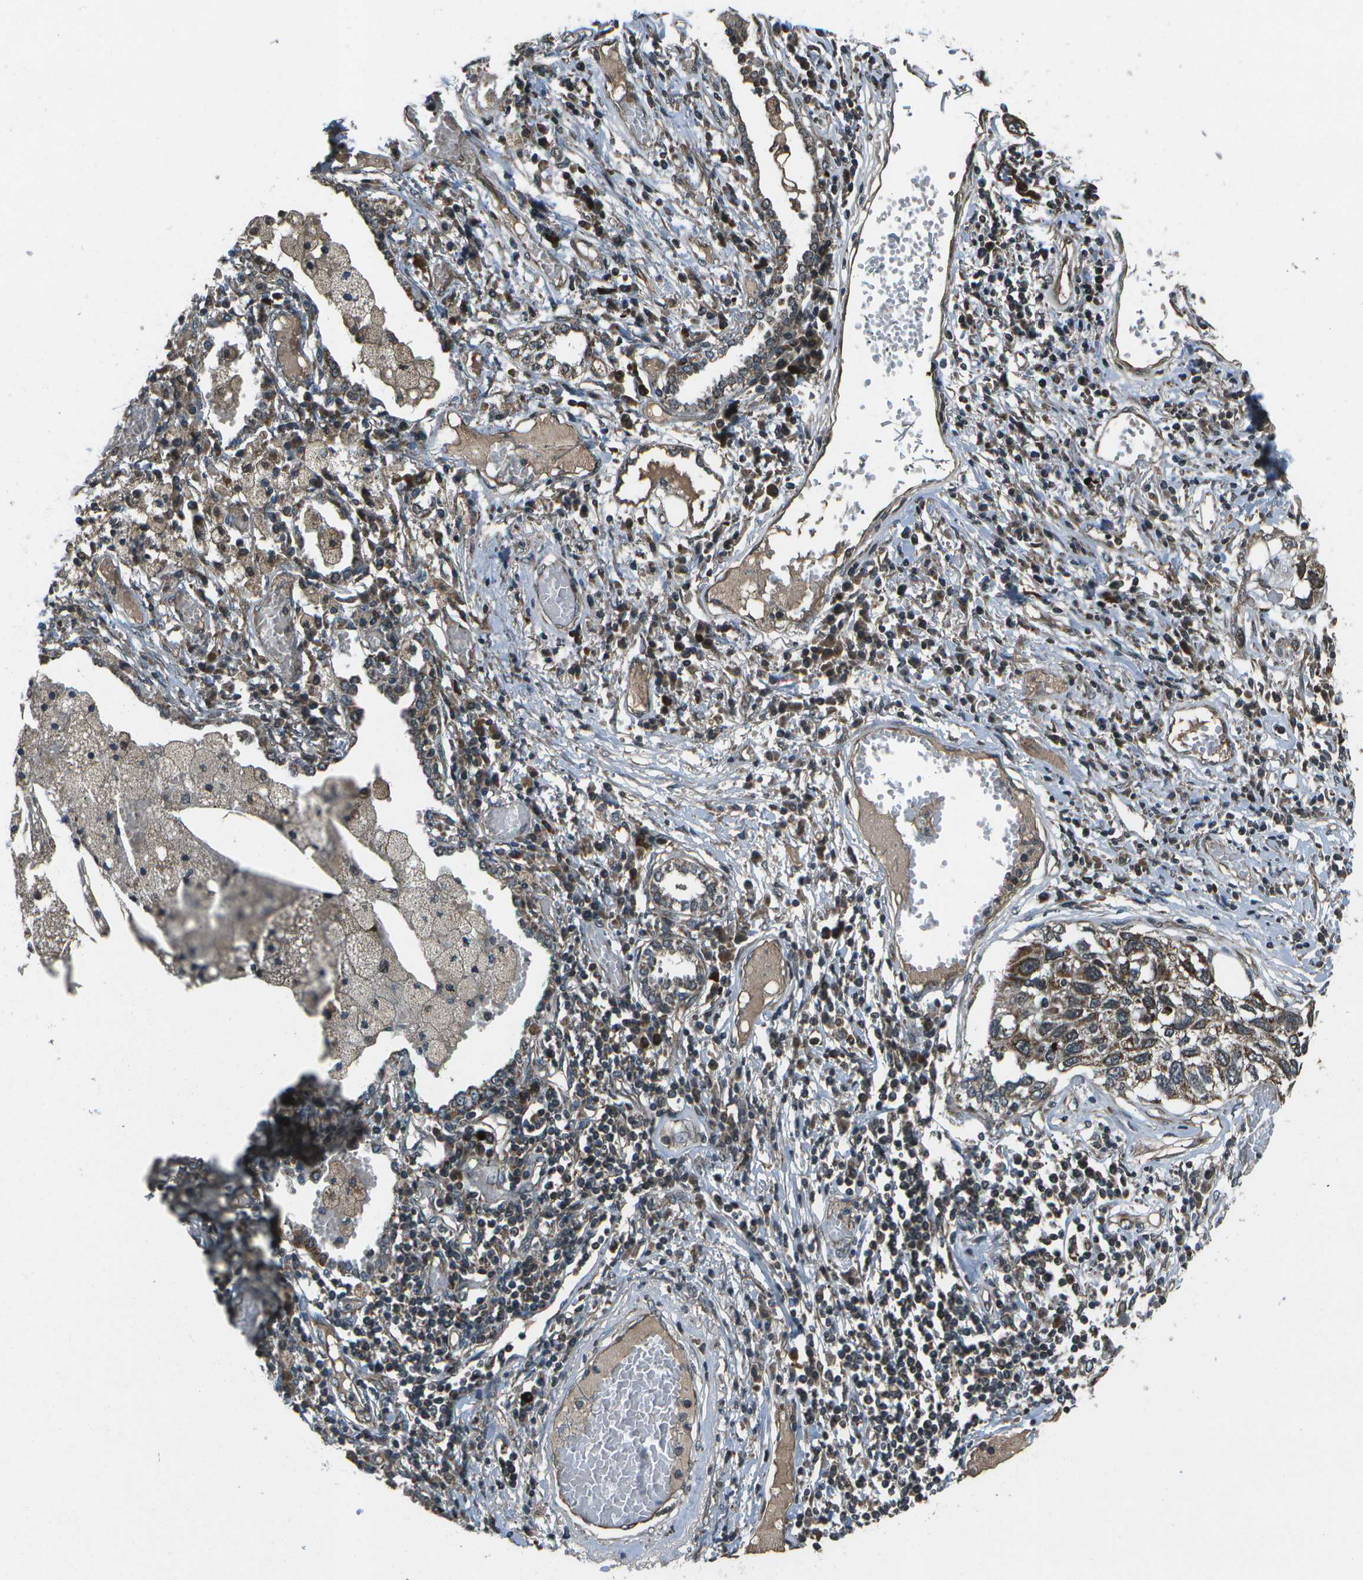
{"staining": {"intensity": "moderate", "quantity": "25%-75%", "location": "cytoplasmic/membranous,nuclear"}, "tissue": "lung cancer", "cell_type": "Tumor cells", "image_type": "cancer", "snomed": [{"axis": "morphology", "description": "Squamous cell carcinoma, NOS"}, {"axis": "topography", "description": "Lung"}], "caption": "Immunohistochemistry (DAB) staining of lung cancer (squamous cell carcinoma) demonstrates moderate cytoplasmic/membranous and nuclear protein positivity in approximately 25%-75% of tumor cells.", "gene": "EIF2AK1", "patient": {"sex": "male", "age": 71}}